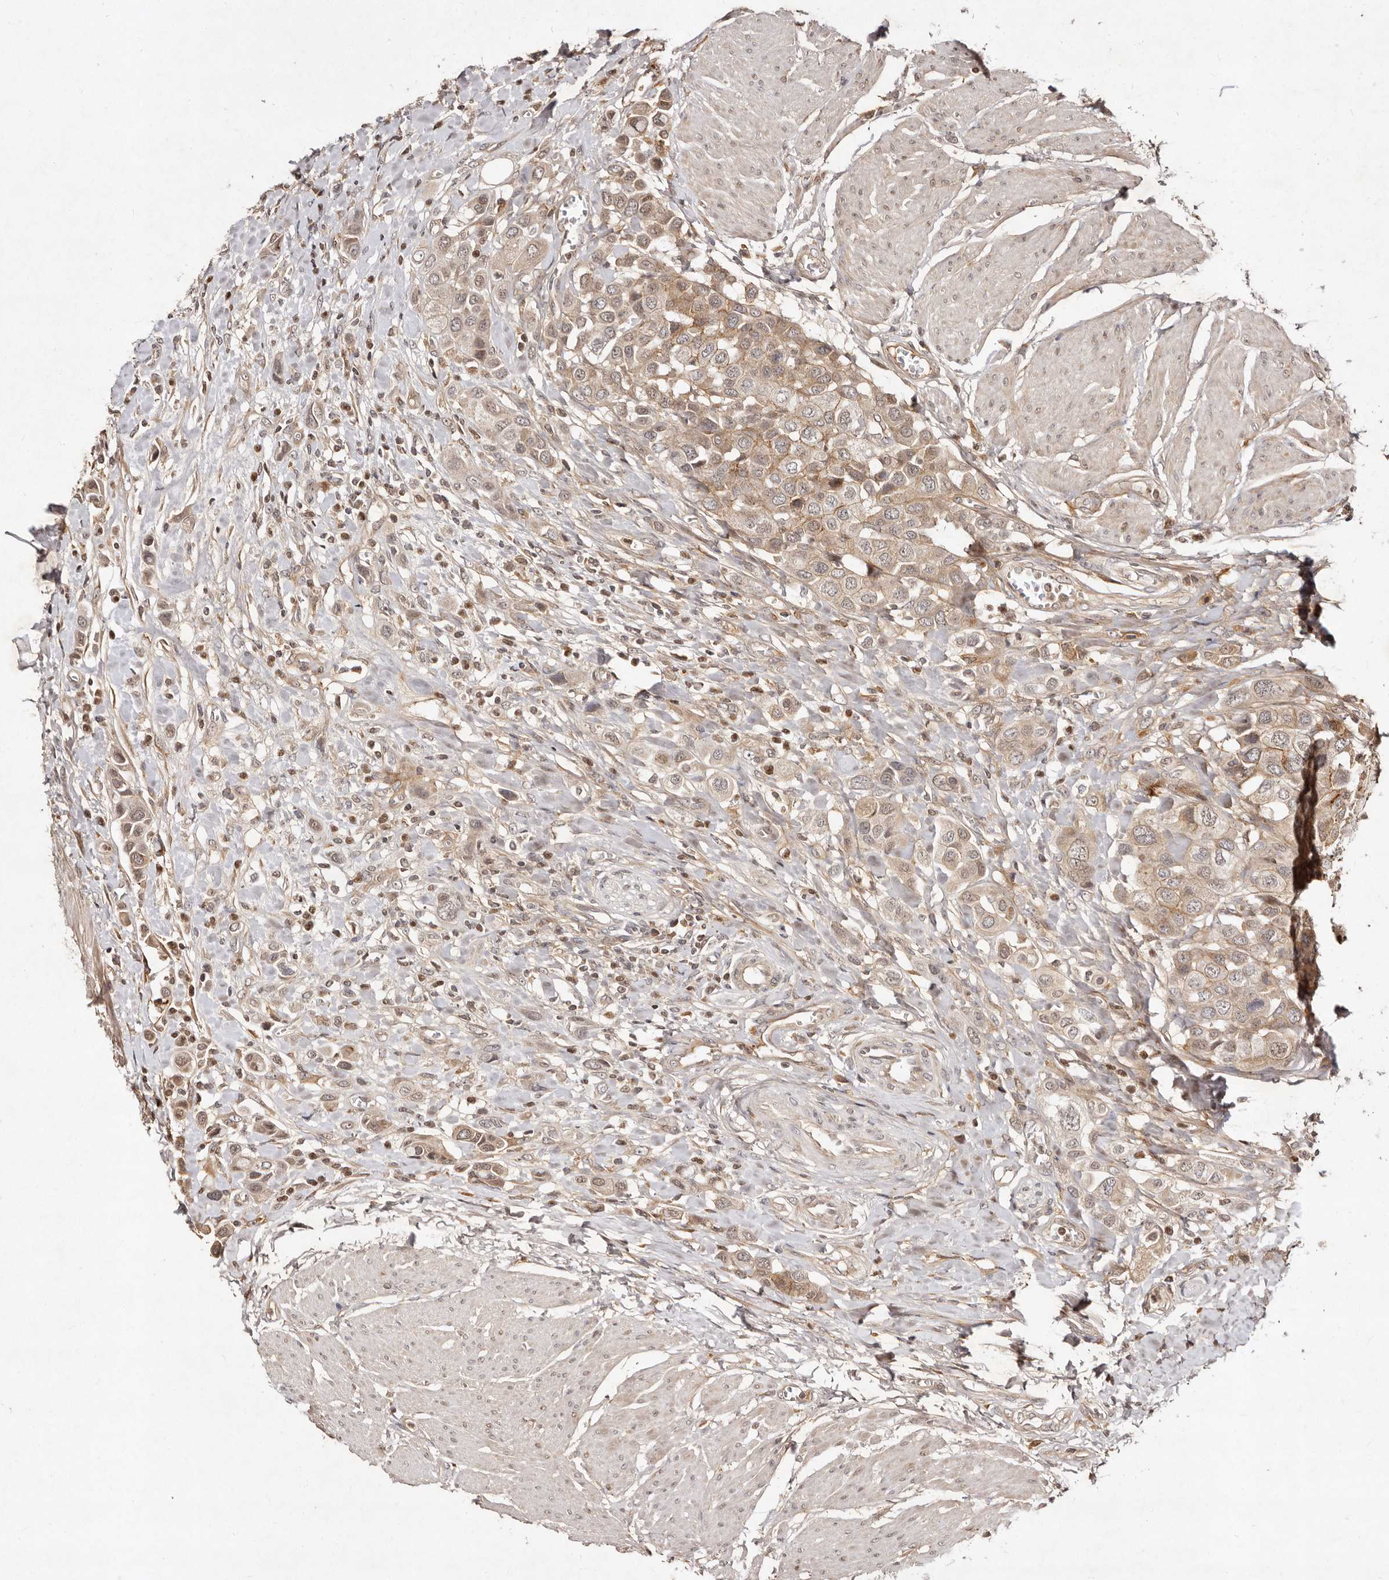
{"staining": {"intensity": "weak", "quantity": ">75%", "location": "cytoplasmic/membranous"}, "tissue": "urothelial cancer", "cell_type": "Tumor cells", "image_type": "cancer", "snomed": [{"axis": "morphology", "description": "Urothelial carcinoma, High grade"}, {"axis": "topography", "description": "Urinary bladder"}], "caption": "About >75% of tumor cells in human high-grade urothelial carcinoma demonstrate weak cytoplasmic/membranous protein expression as visualized by brown immunohistochemical staining.", "gene": "LCORL", "patient": {"sex": "male", "age": 50}}